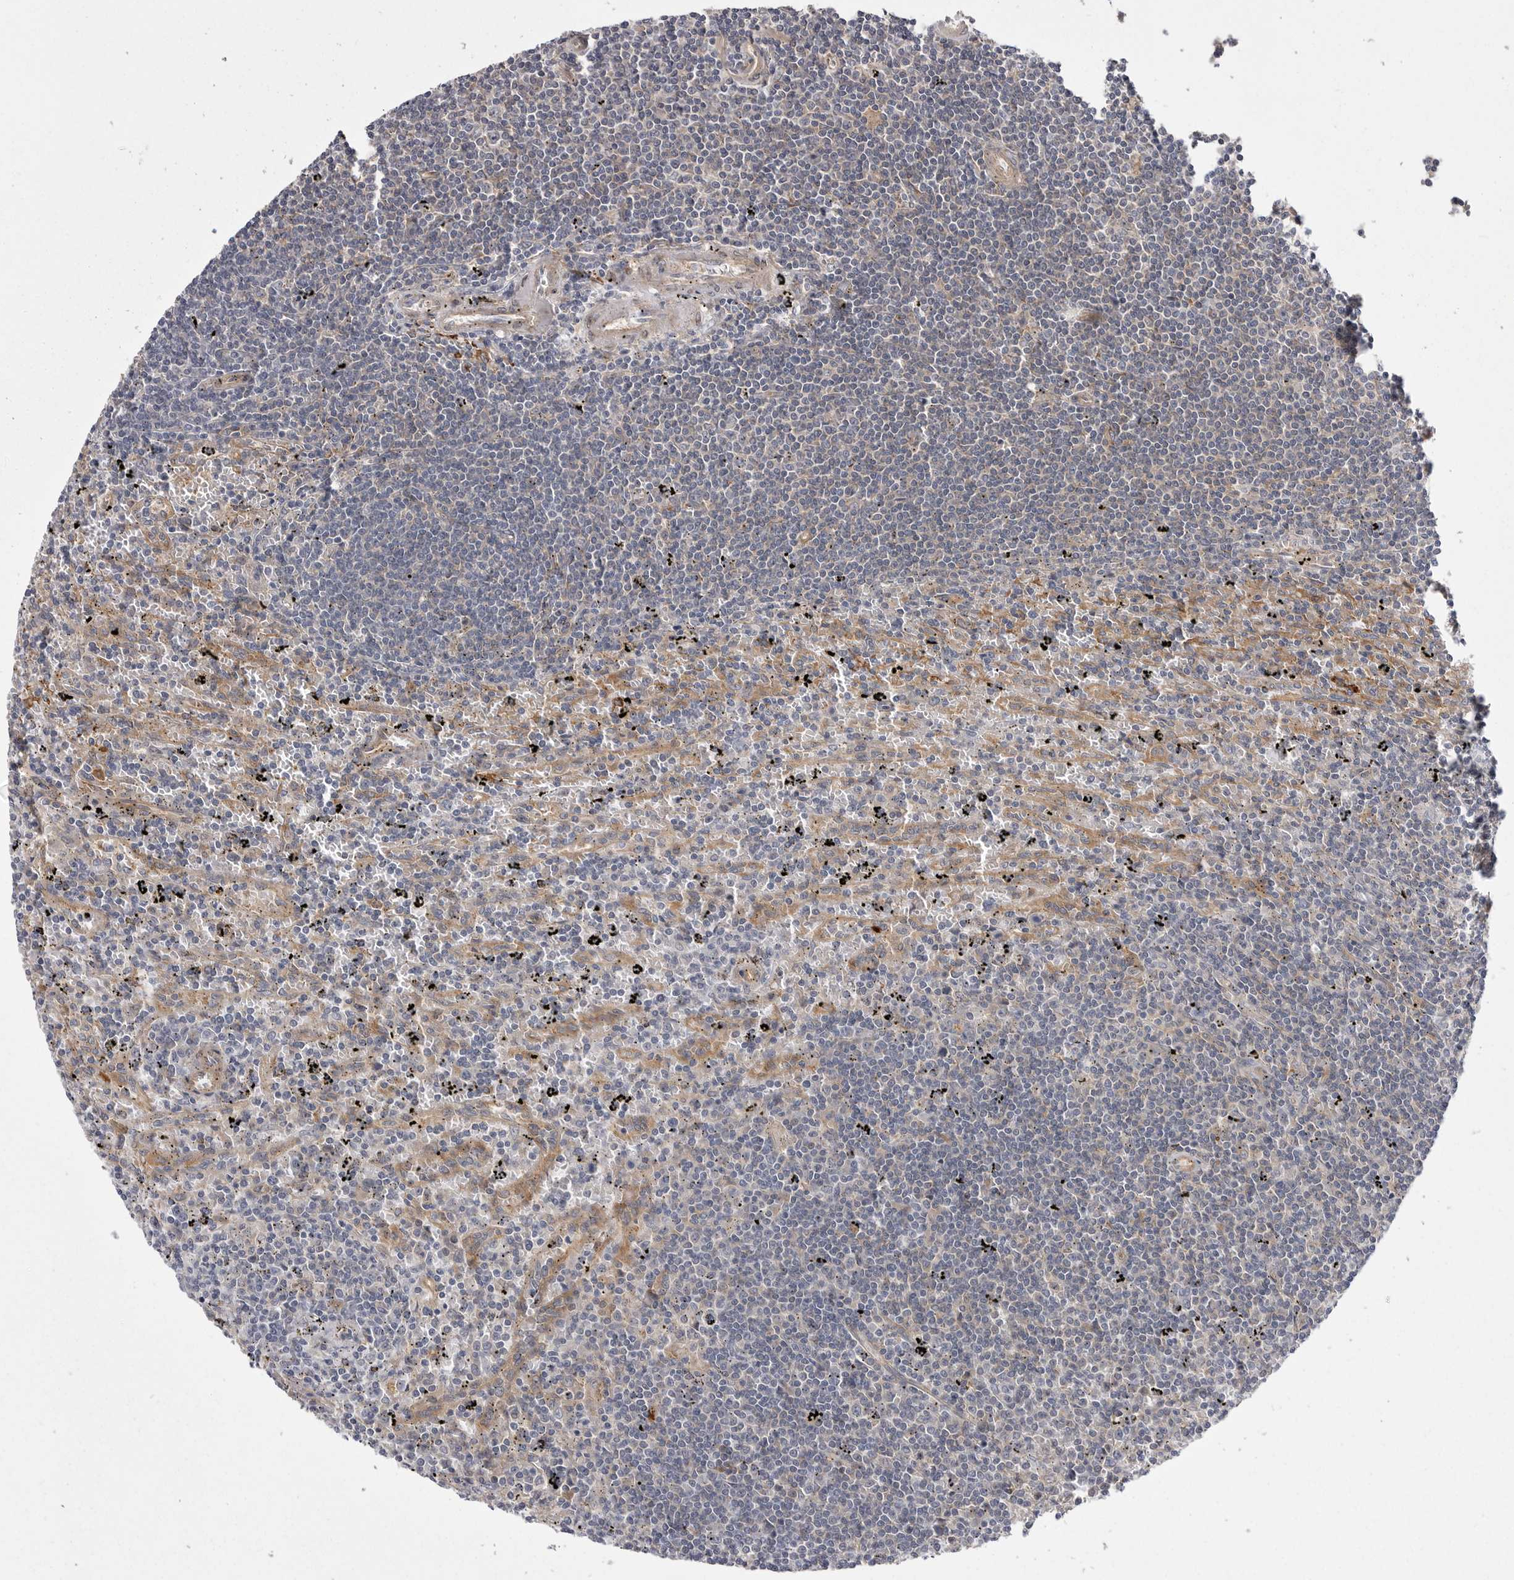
{"staining": {"intensity": "negative", "quantity": "none", "location": "none"}, "tissue": "lymphoma", "cell_type": "Tumor cells", "image_type": "cancer", "snomed": [{"axis": "morphology", "description": "Malignant lymphoma, non-Hodgkin's type, Low grade"}, {"axis": "topography", "description": "Spleen"}], "caption": "DAB (3,3'-diaminobenzidine) immunohistochemical staining of low-grade malignant lymphoma, non-Hodgkin's type displays no significant positivity in tumor cells.", "gene": "OSBPL9", "patient": {"sex": "male", "age": 76}}